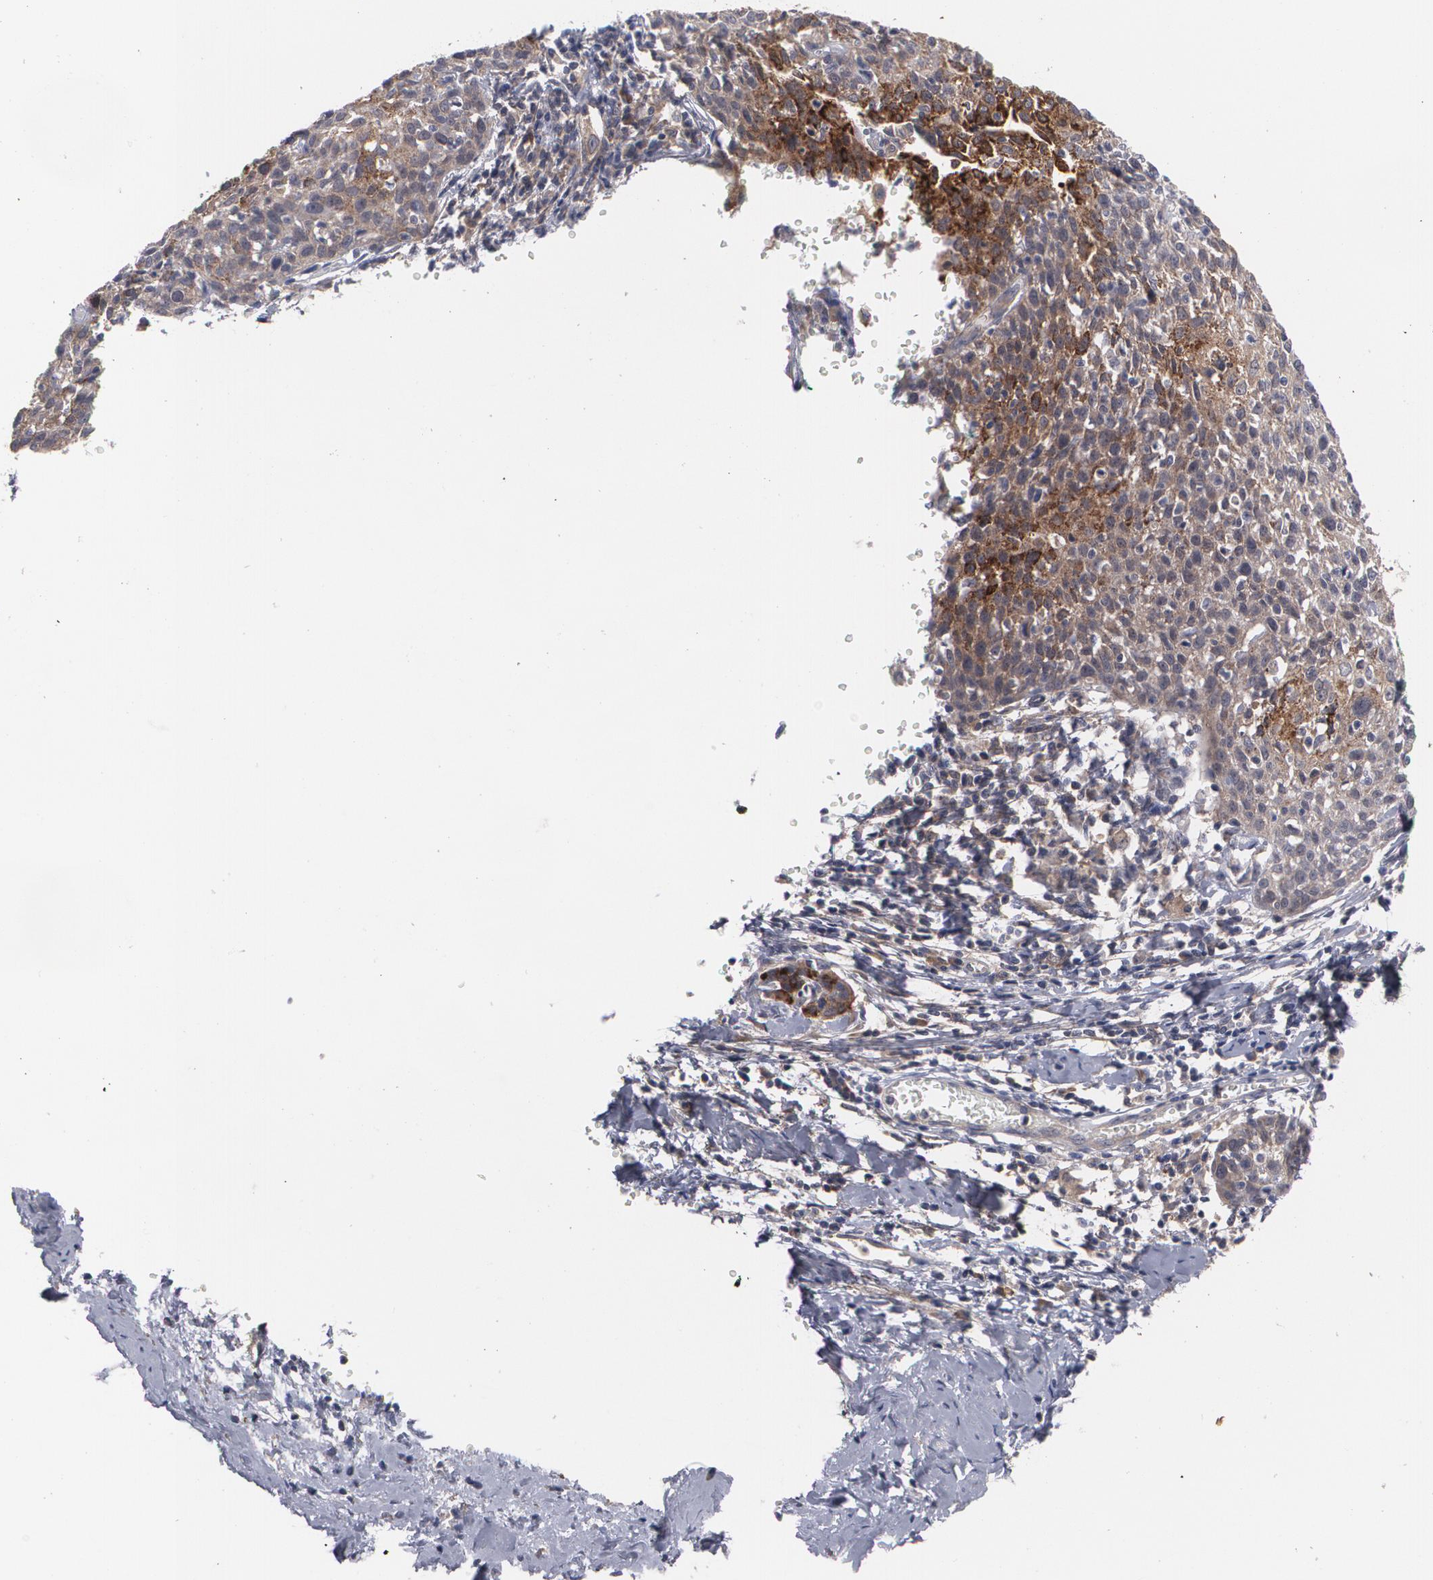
{"staining": {"intensity": "moderate", "quantity": "<25%", "location": "cytoplasmic/membranous"}, "tissue": "cervical cancer", "cell_type": "Tumor cells", "image_type": "cancer", "snomed": [{"axis": "morphology", "description": "Squamous cell carcinoma, NOS"}, {"axis": "topography", "description": "Cervix"}], "caption": "IHC (DAB (3,3'-diaminobenzidine)) staining of human cervical cancer (squamous cell carcinoma) reveals moderate cytoplasmic/membranous protein expression in about <25% of tumor cells.", "gene": "BMP6", "patient": {"sex": "female", "age": 38}}